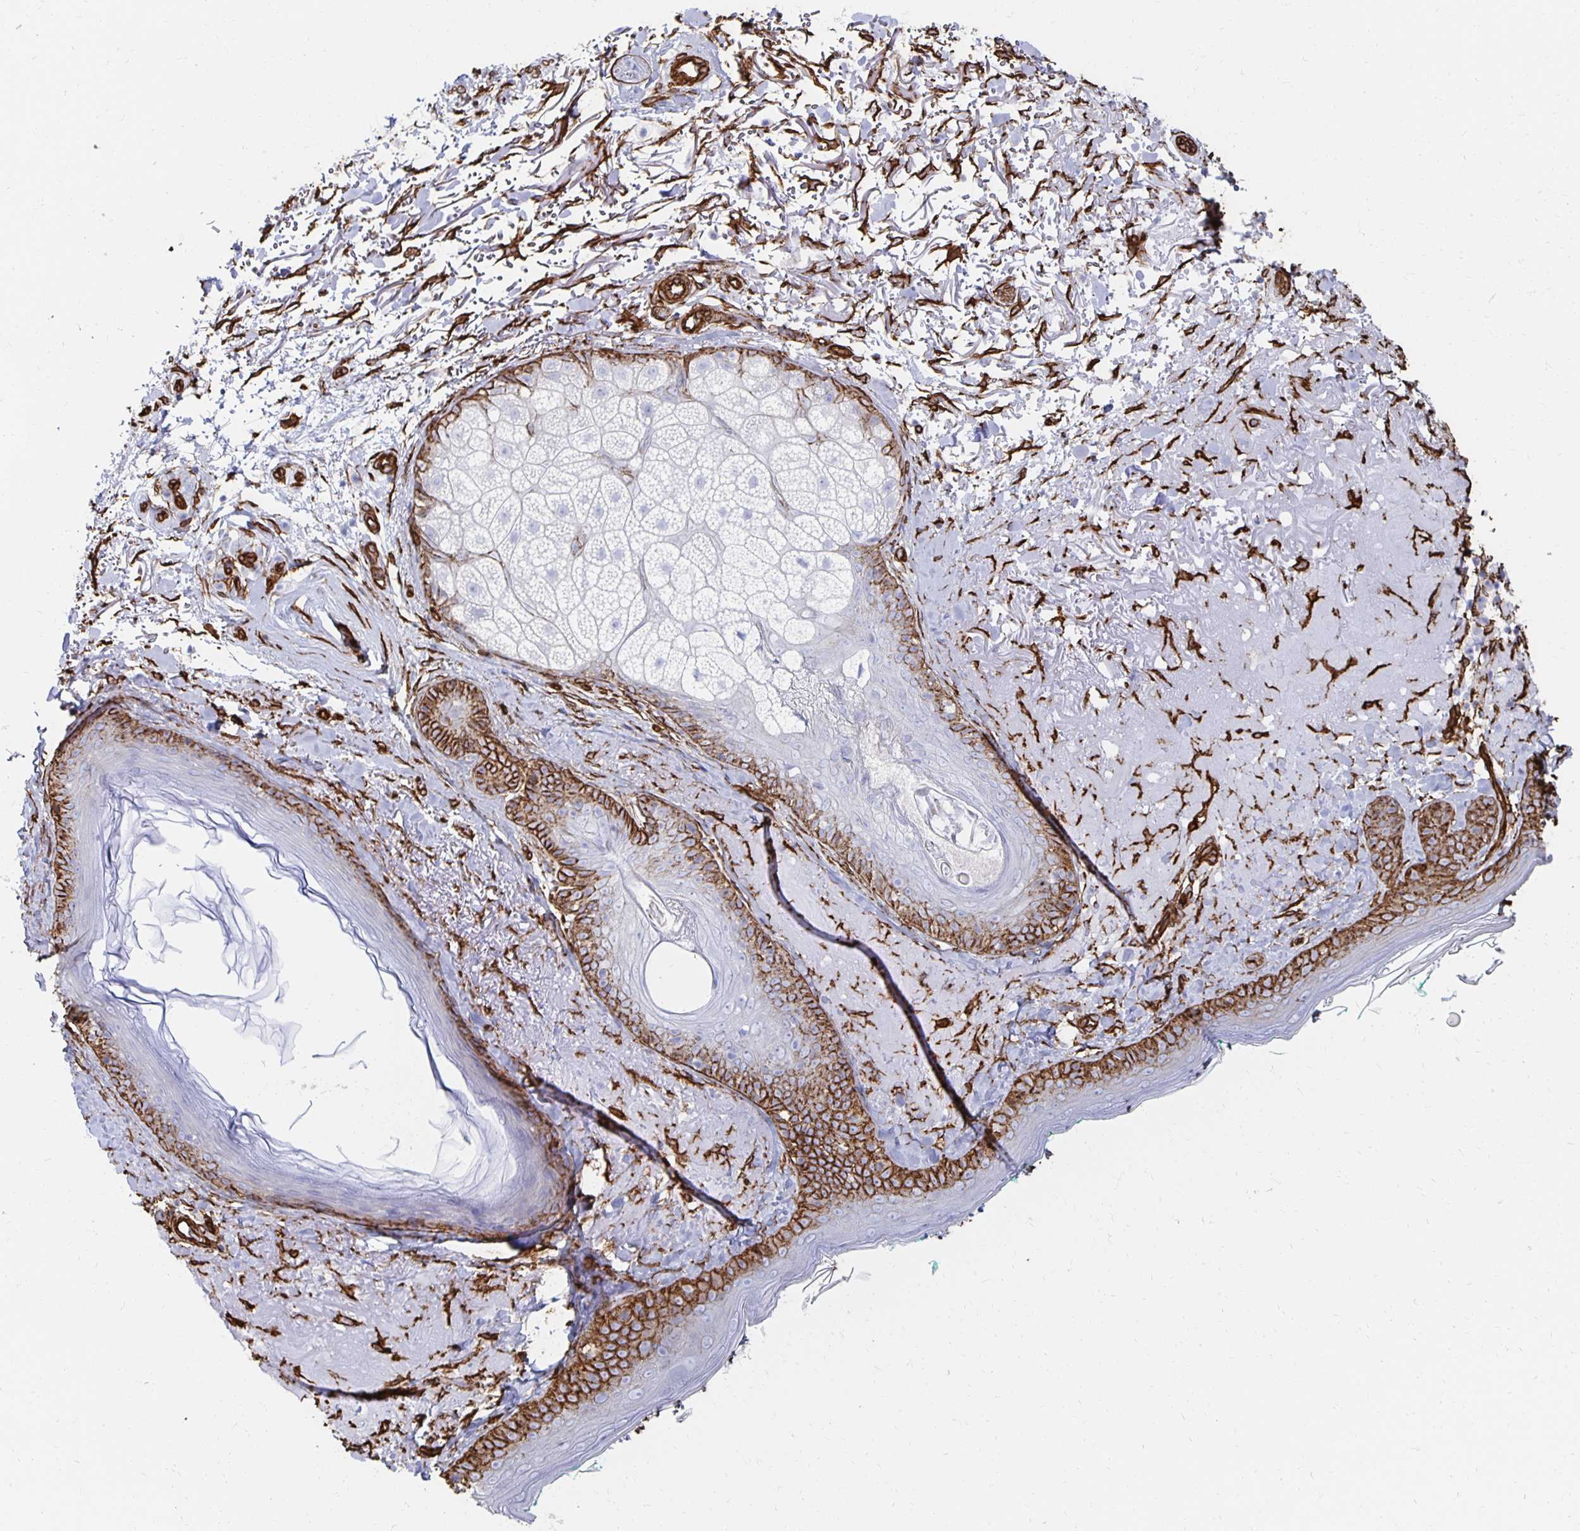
{"staining": {"intensity": "strong", "quantity": ">75%", "location": "cytoplasmic/membranous"}, "tissue": "skin", "cell_type": "Fibroblasts", "image_type": "normal", "snomed": [{"axis": "morphology", "description": "Normal tissue, NOS"}, {"axis": "topography", "description": "Skin"}], "caption": "IHC of benign human skin demonstrates high levels of strong cytoplasmic/membranous staining in about >75% of fibroblasts.", "gene": "VIPR2", "patient": {"sex": "male", "age": 73}}